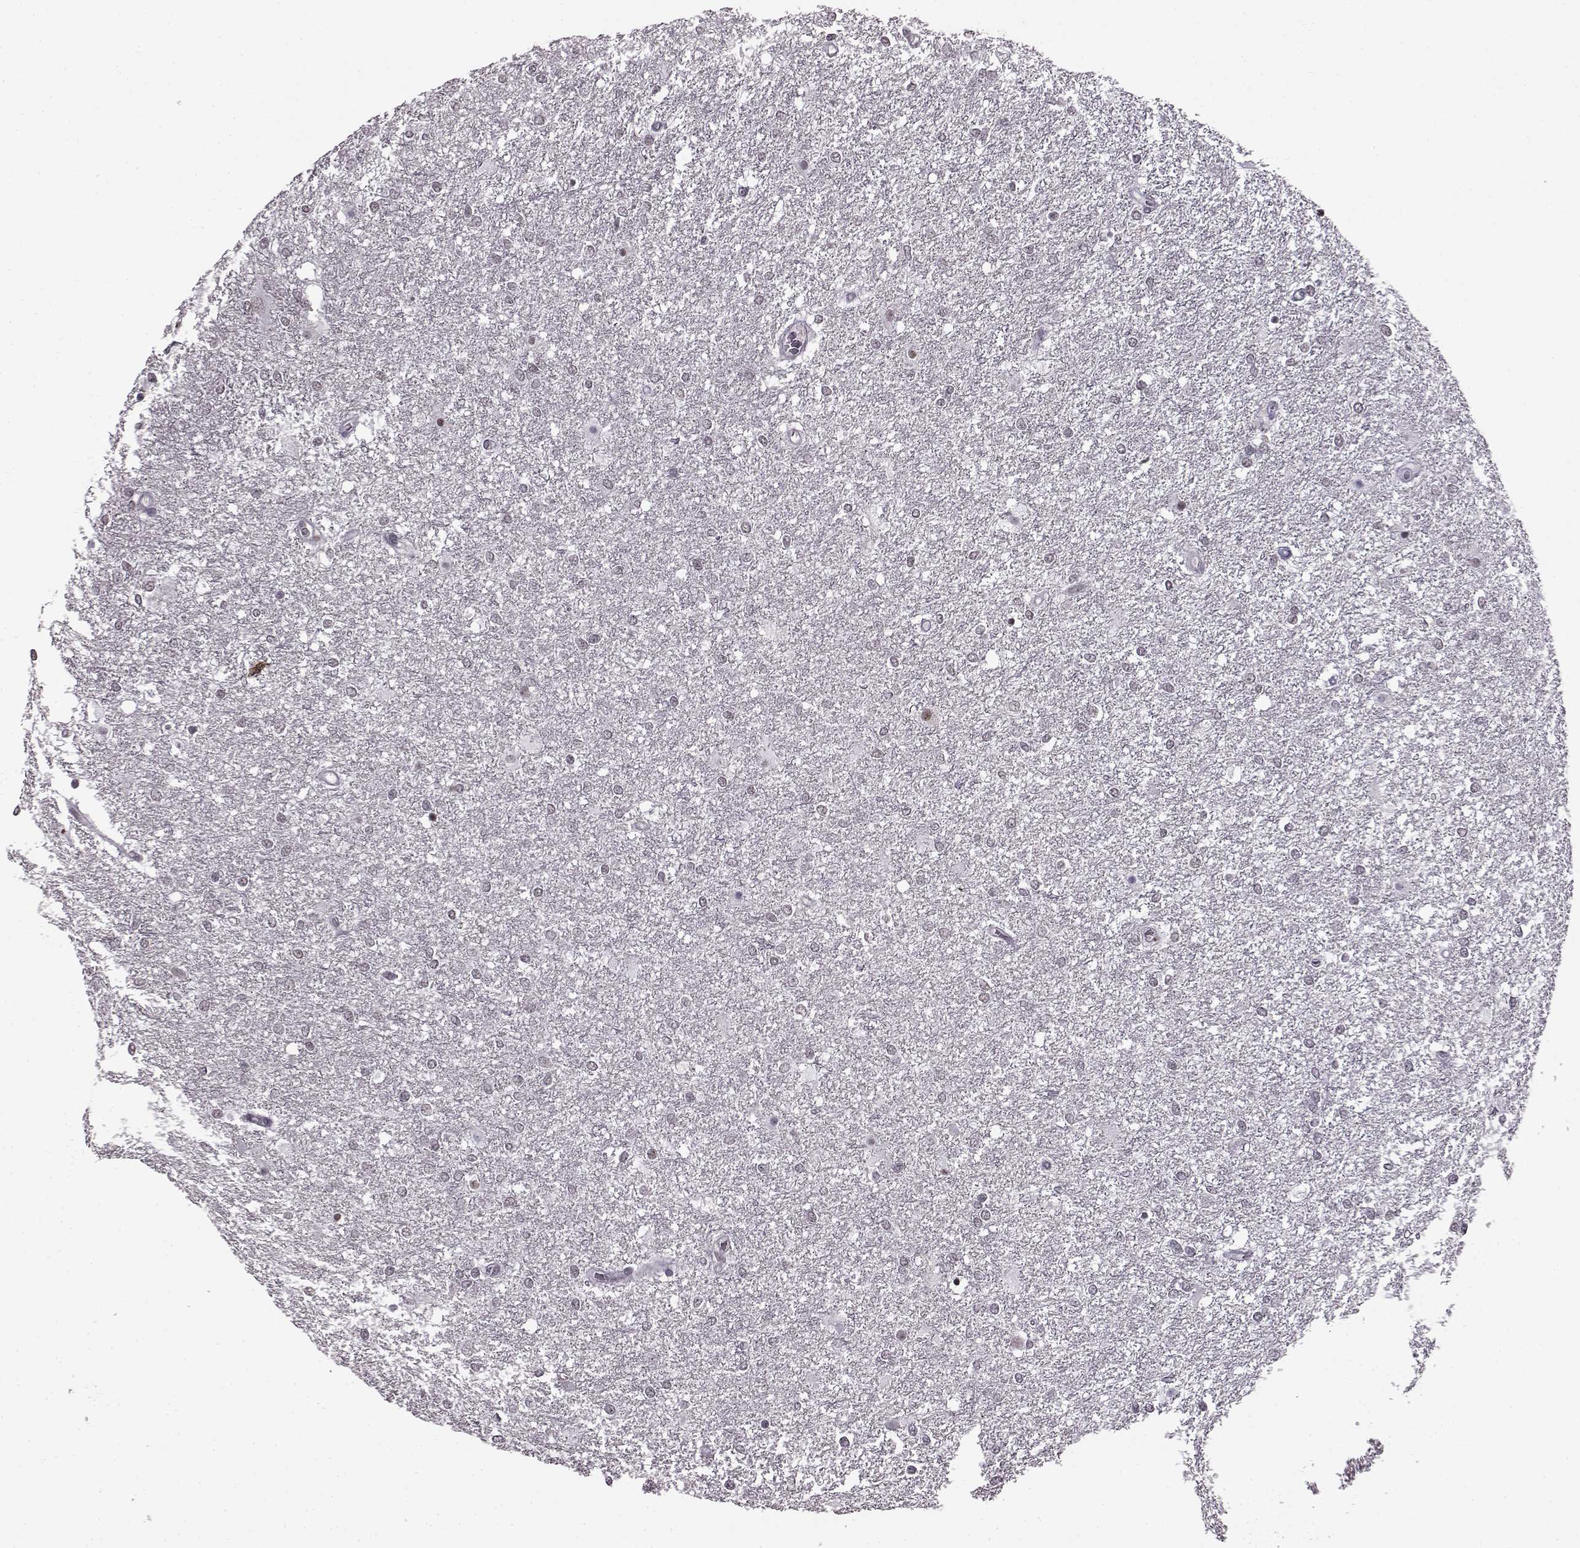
{"staining": {"intensity": "negative", "quantity": "none", "location": "none"}, "tissue": "glioma", "cell_type": "Tumor cells", "image_type": "cancer", "snomed": [{"axis": "morphology", "description": "Glioma, malignant, High grade"}, {"axis": "topography", "description": "Brain"}], "caption": "Immunohistochemical staining of human glioma exhibits no significant expression in tumor cells.", "gene": "SLC28A2", "patient": {"sex": "female", "age": 61}}